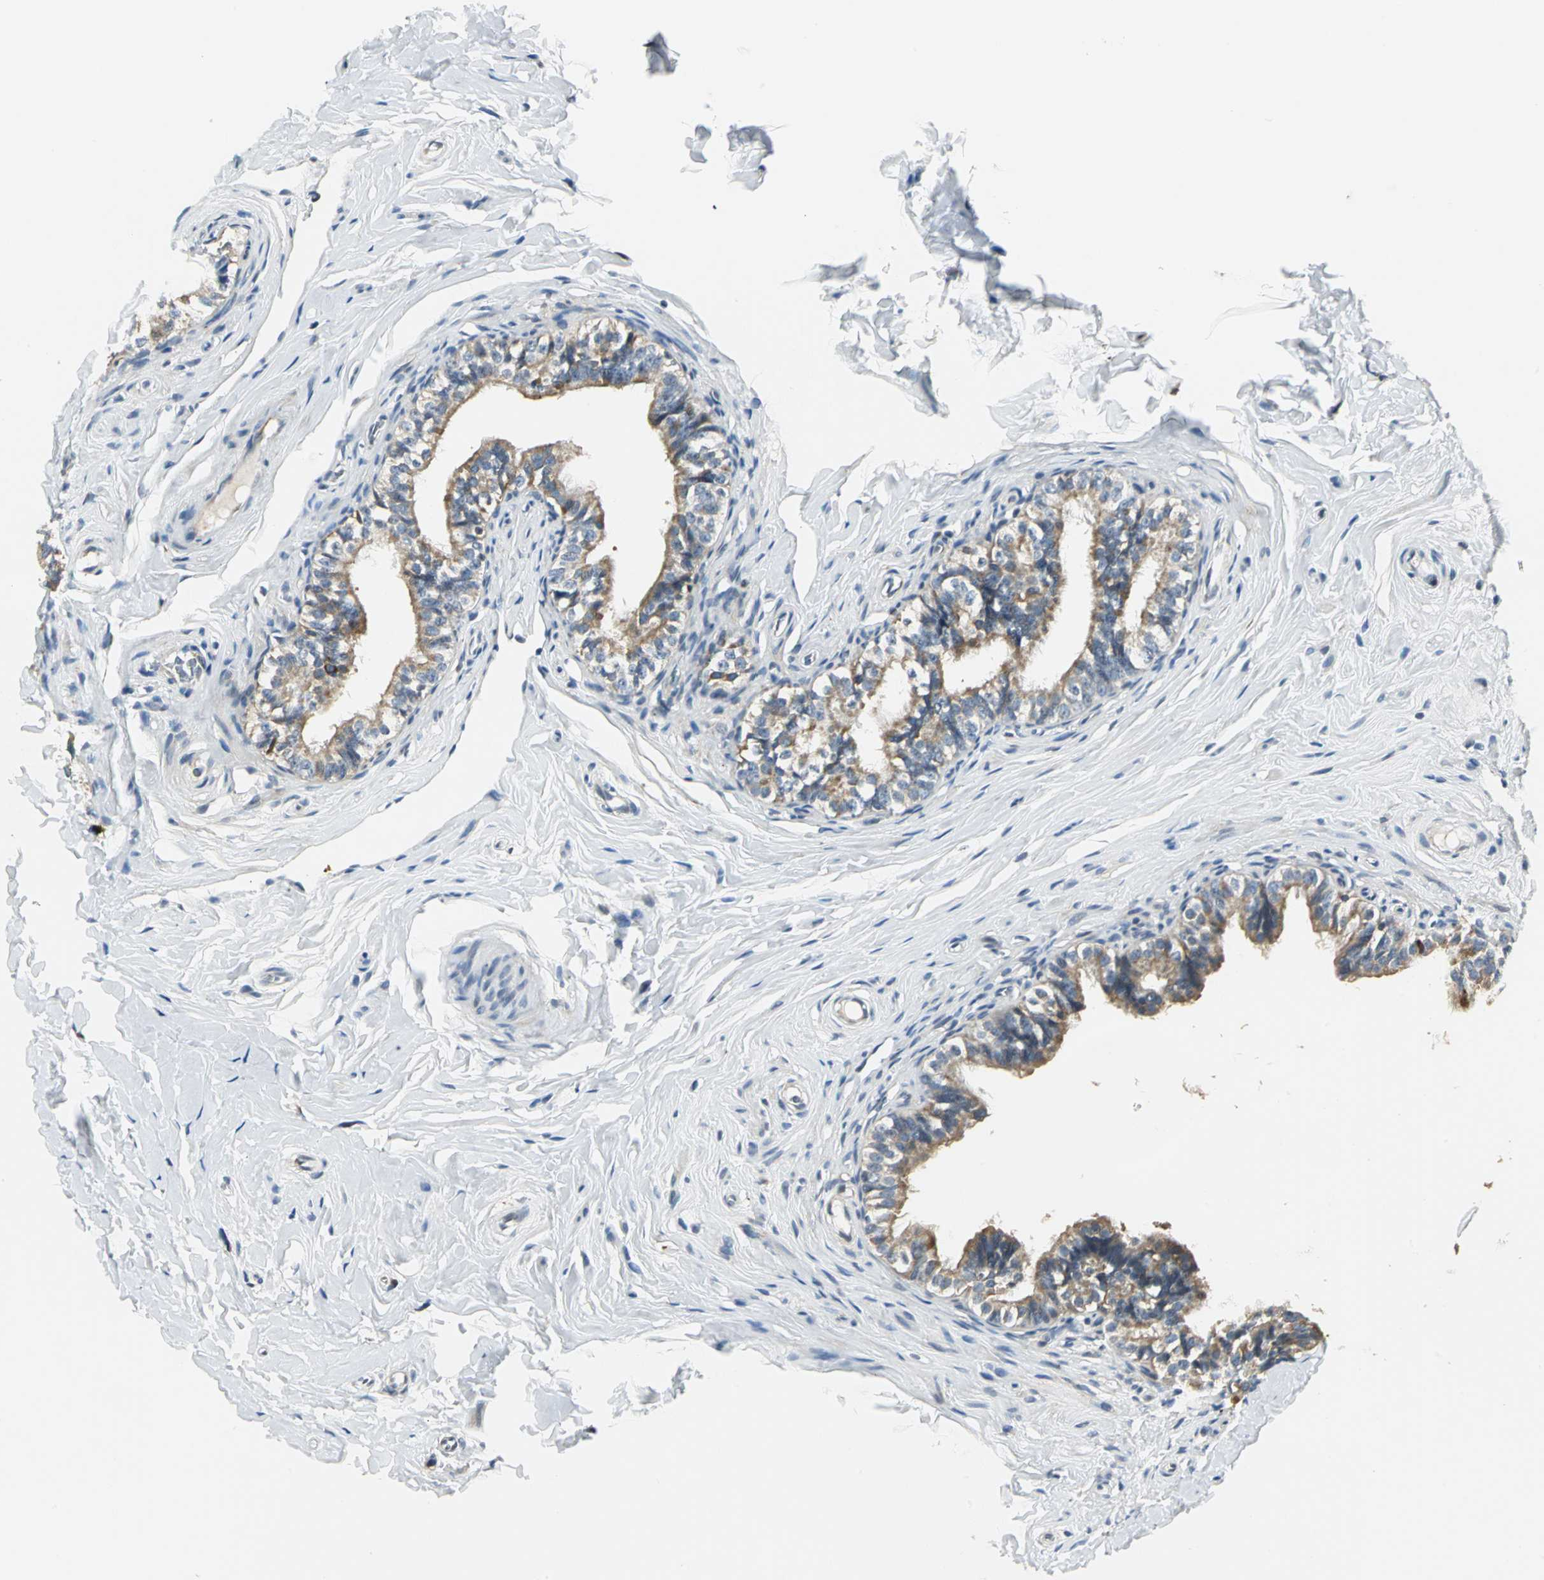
{"staining": {"intensity": "moderate", "quantity": ">75%", "location": "cytoplasmic/membranous"}, "tissue": "epididymis", "cell_type": "Glandular cells", "image_type": "normal", "snomed": [{"axis": "morphology", "description": "Normal tissue, NOS"}, {"axis": "topography", "description": "Soft tissue"}, {"axis": "topography", "description": "Epididymis"}], "caption": "Epididymis stained for a protein (brown) exhibits moderate cytoplasmic/membranous positive positivity in about >75% of glandular cells.", "gene": "USP40", "patient": {"sex": "male", "age": 26}}